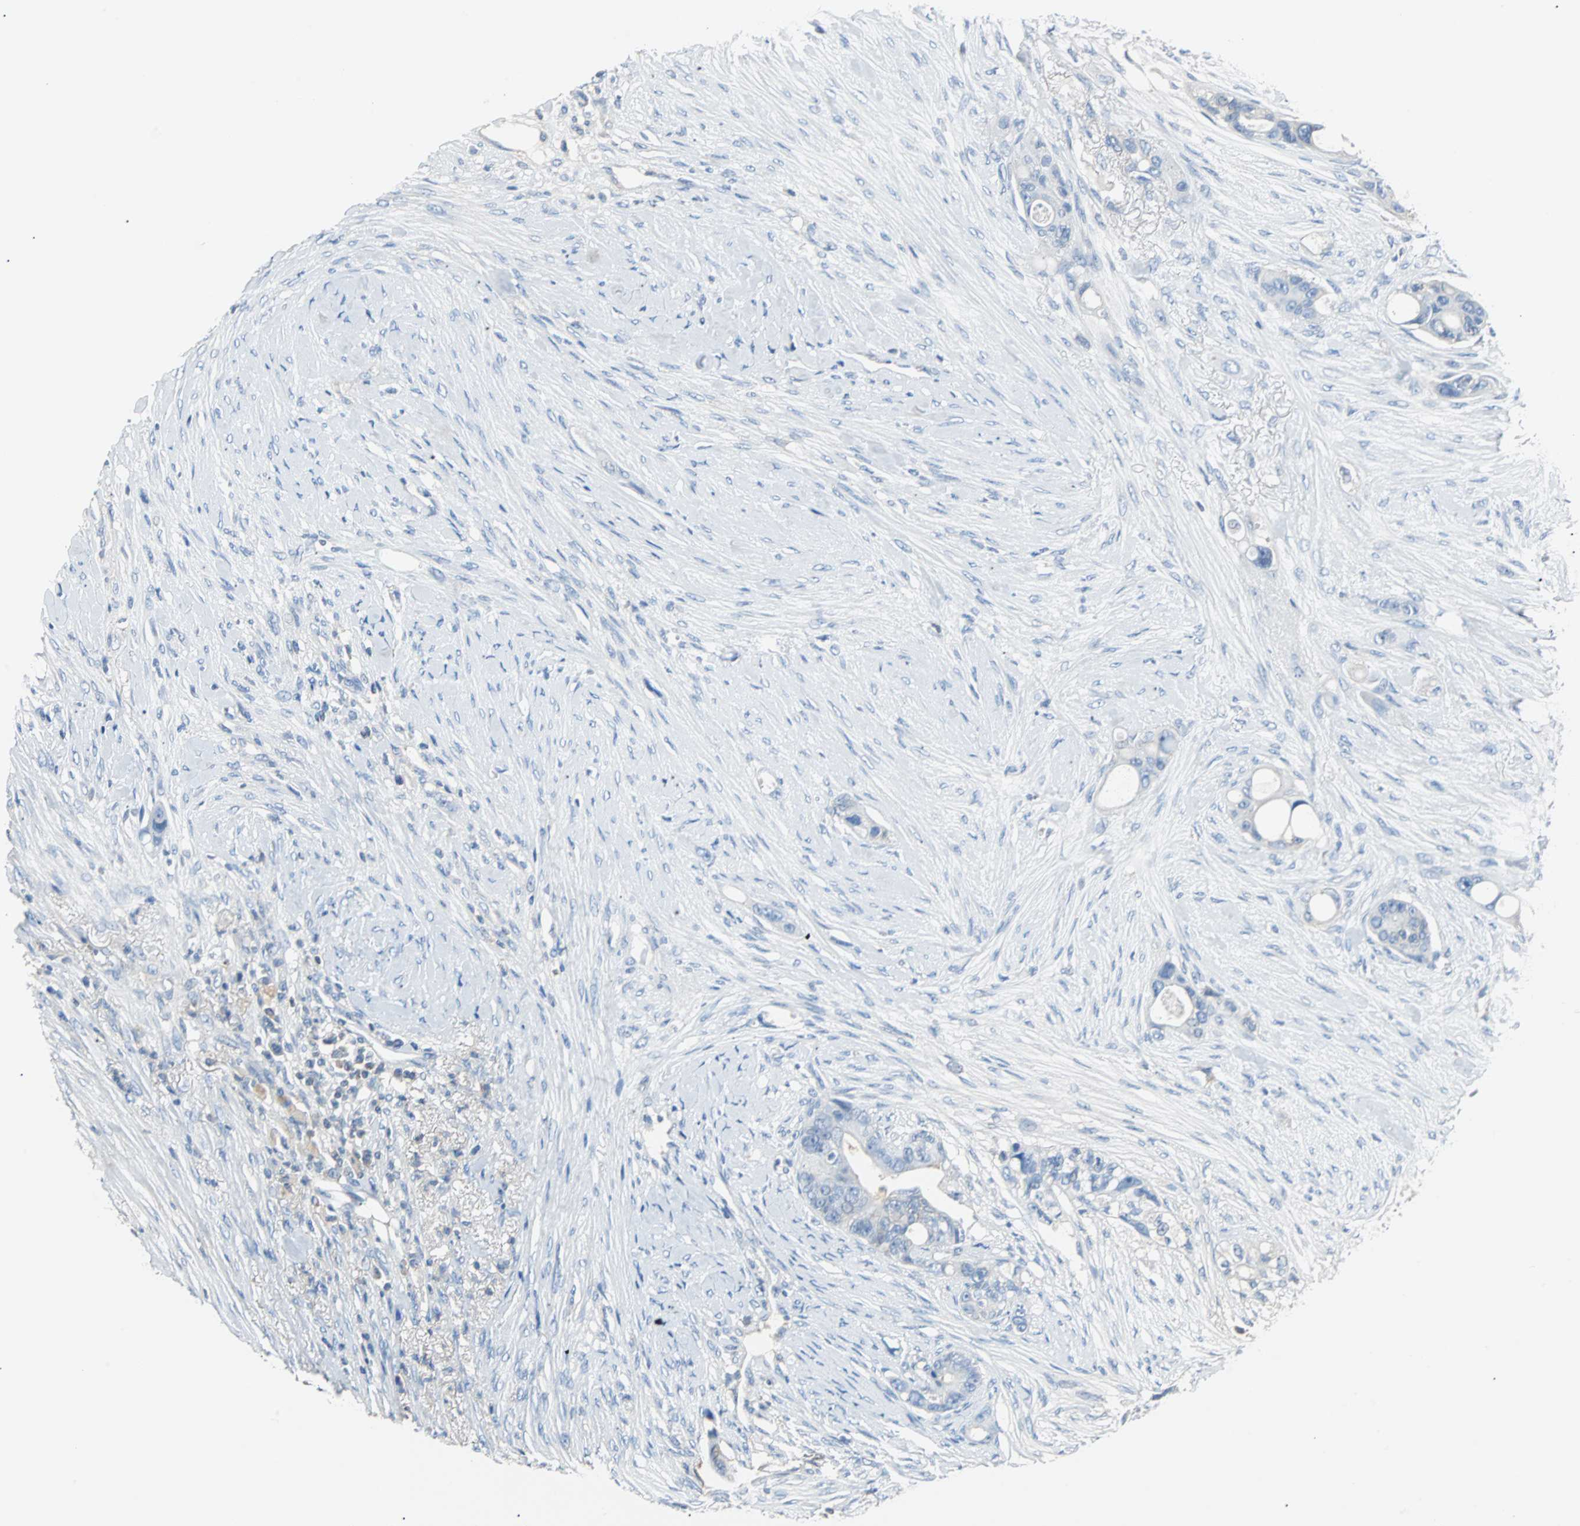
{"staining": {"intensity": "negative", "quantity": "none", "location": "none"}, "tissue": "colorectal cancer", "cell_type": "Tumor cells", "image_type": "cancer", "snomed": [{"axis": "morphology", "description": "Adenocarcinoma, NOS"}, {"axis": "topography", "description": "Colon"}], "caption": "A photomicrograph of human colorectal cancer is negative for staining in tumor cells. (DAB (3,3'-diaminobenzidine) IHC, high magnification).", "gene": "TSC22D4", "patient": {"sex": "female", "age": 57}}